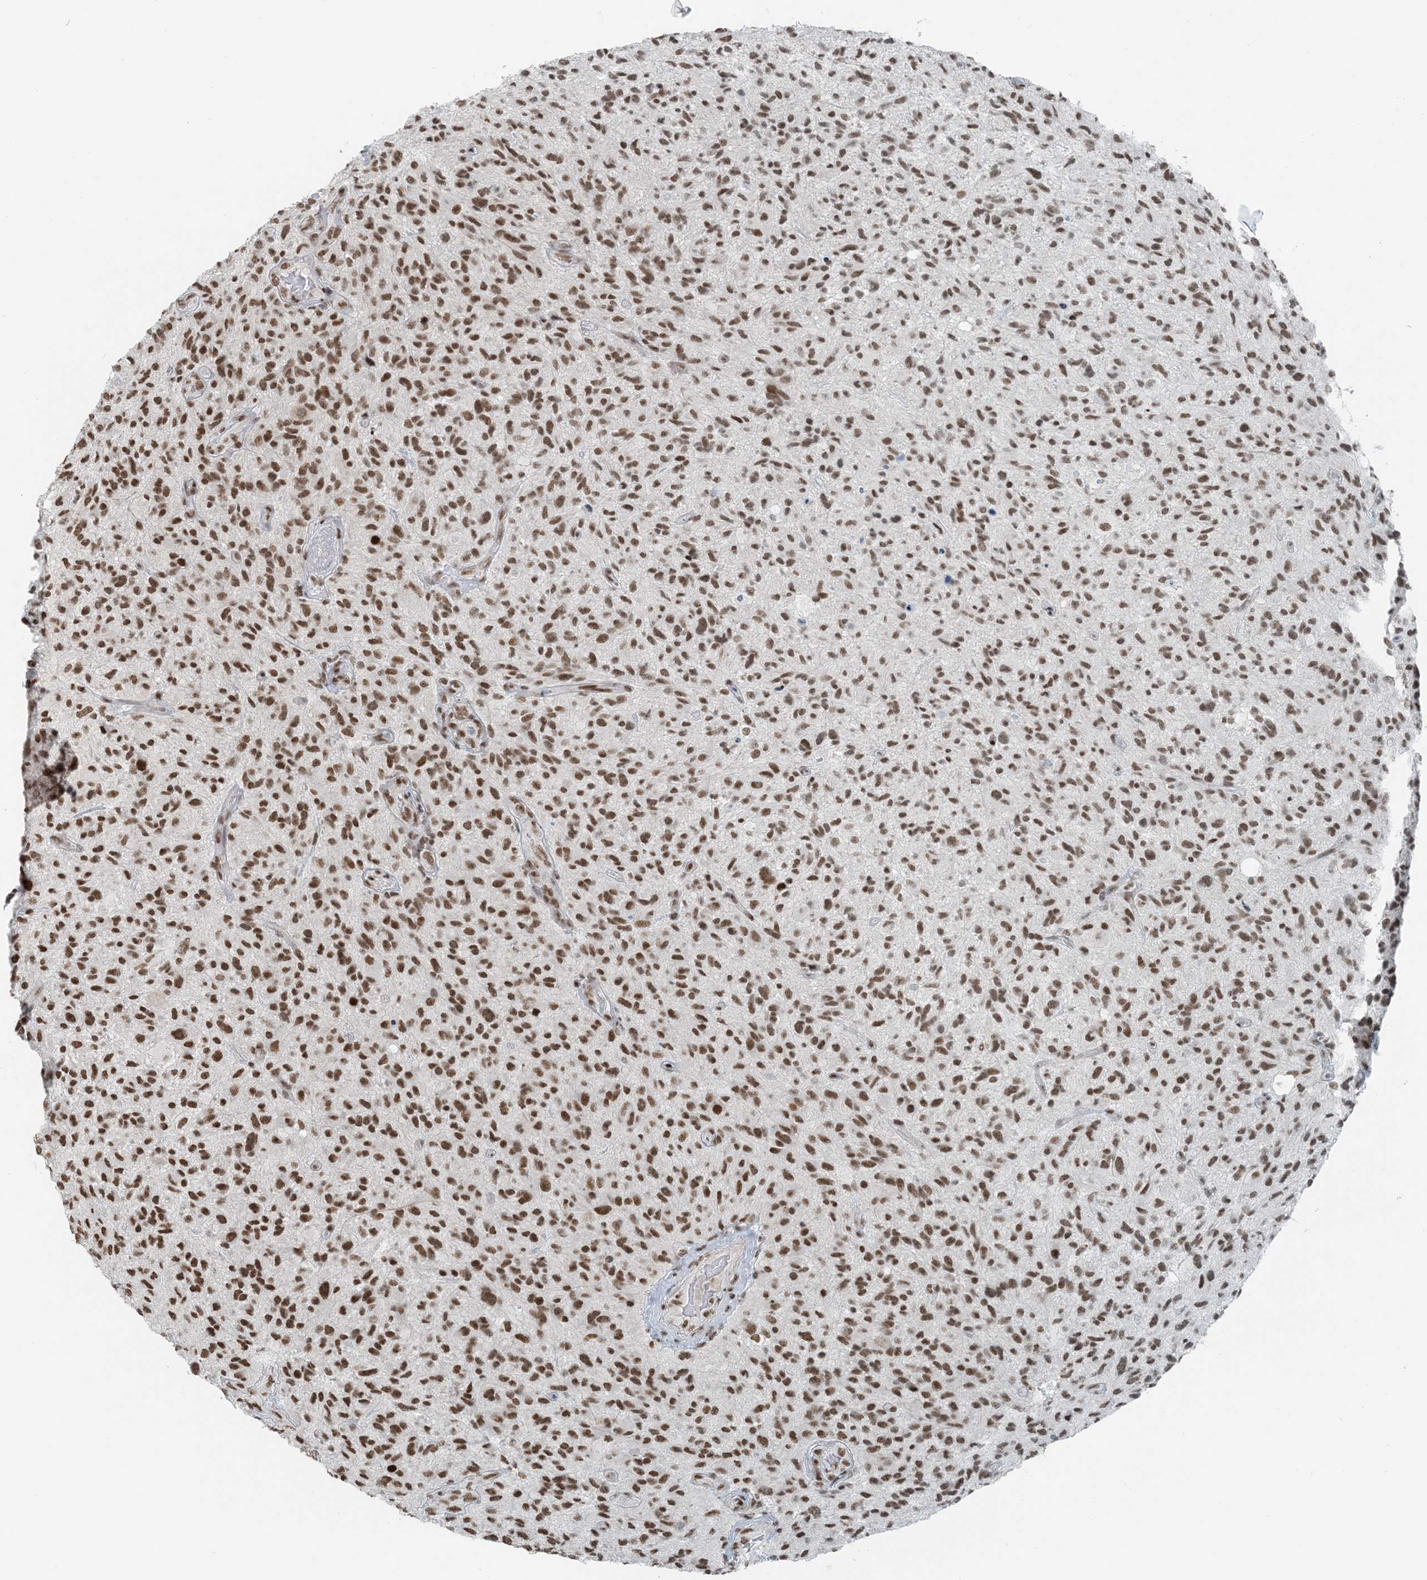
{"staining": {"intensity": "moderate", "quantity": ">75%", "location": "nuclear"}, "tissue": "glioma", "cell_type": "Tumor cells", "image_type": "cancer", "snomed": [{"axis": "morphology", "description": "Glioma, malignant, High grade"}, {"axis": "topography", "description": "Brain"}], "caption": "Immunohistochemical staining of glioma demonstrates moderate nuclear protein staining in approximately >75% of tumor cells.", "gene": "ZNF500", "patient": {"sex": "male", "age": 47}}